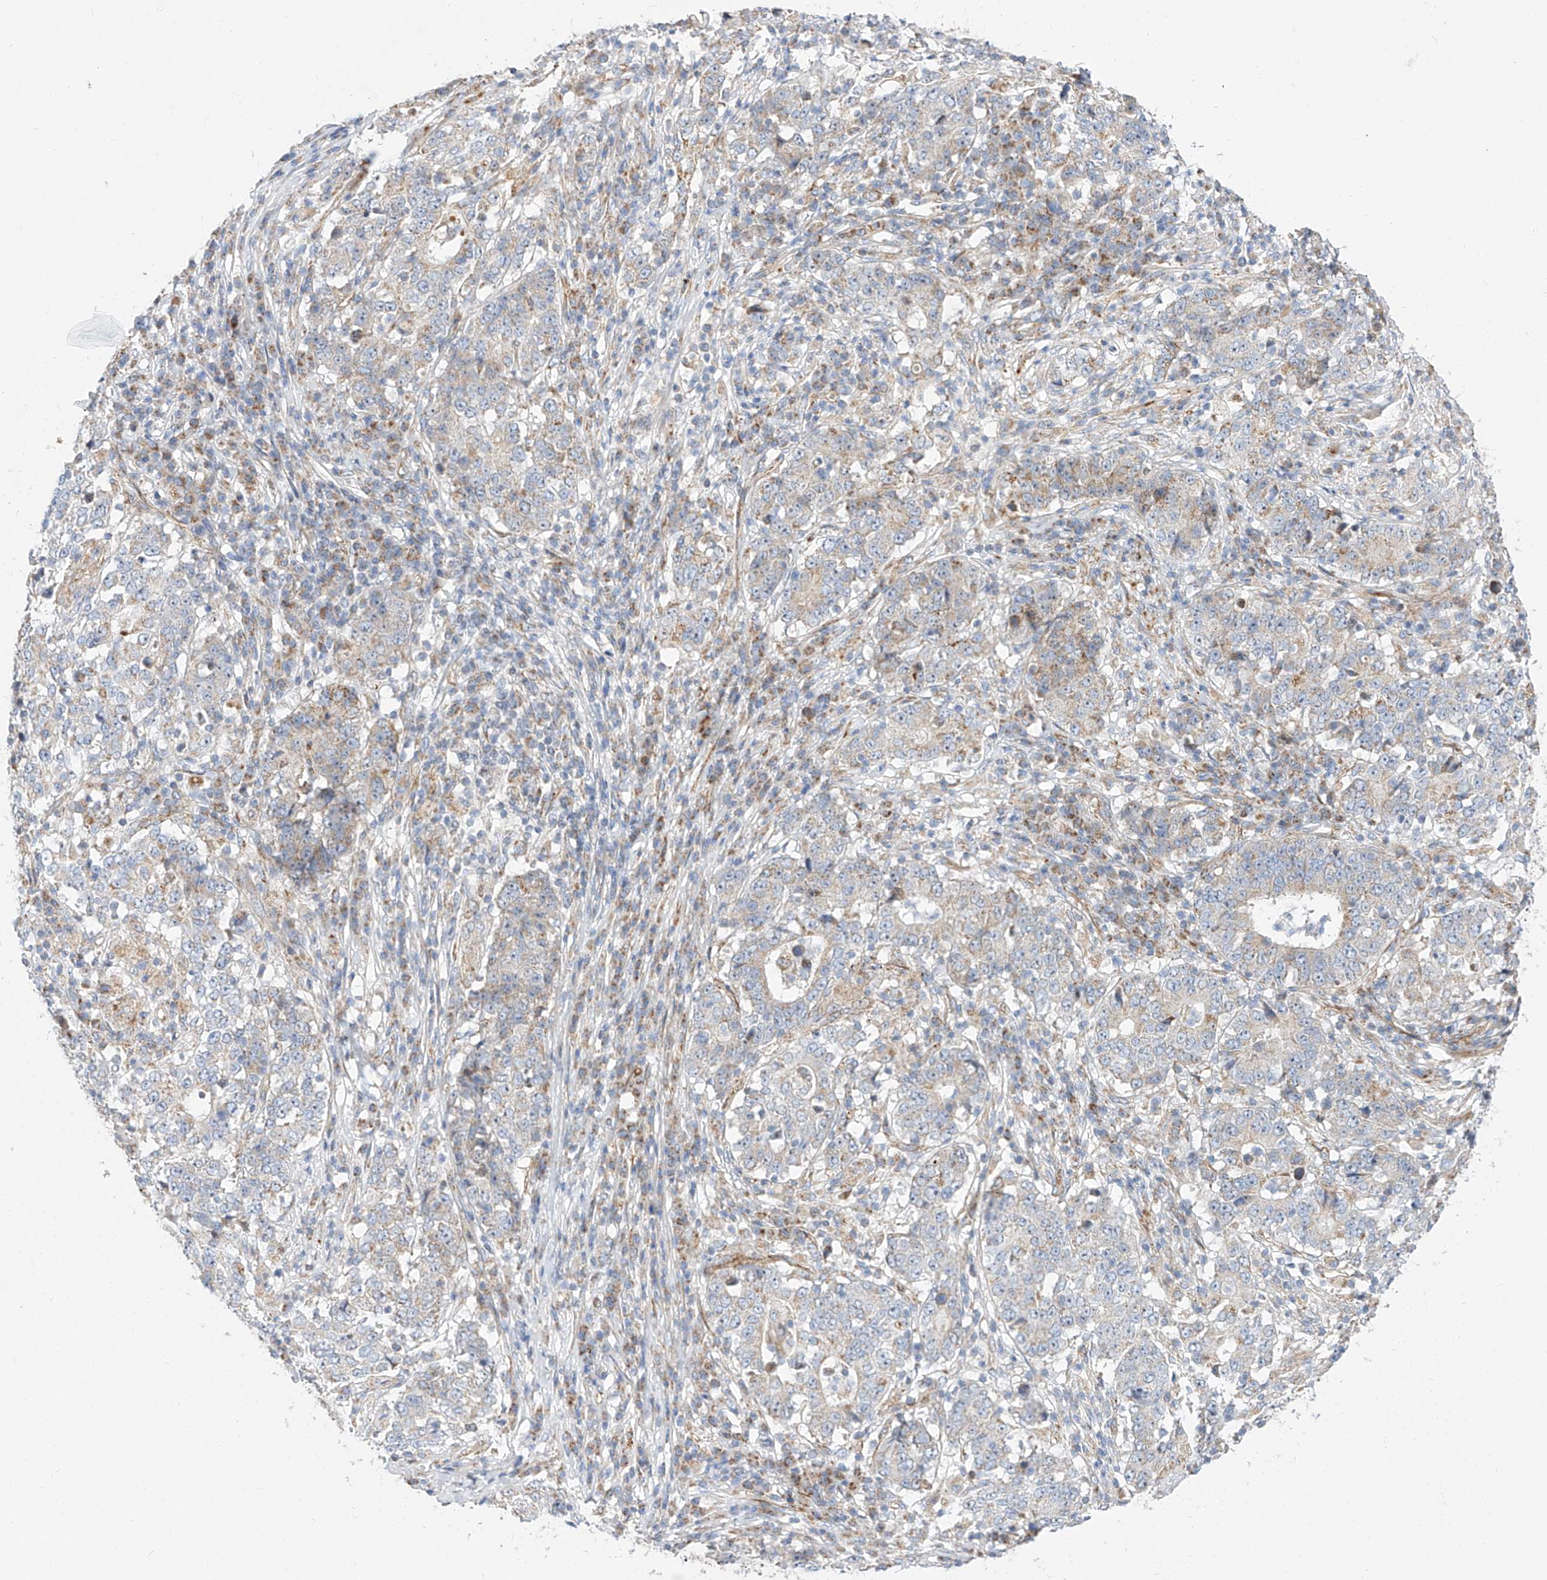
{"staining": {"intensity": "weak", "quantity": "<25%", "location": "cytoplasmic/membranous"}, "tissue": "stomach cancer", "cell_type": "Tumor cells", "image_type": "cancer", "snomed": [{"axis": "morphology", "description": "Adenocarcinoma, NOS"}, {"axis": "topography", "description": "Stomach"}], "caption": "Stomach cancer (adenocarcinoma) was stained to show a protein in brown. There is no significant staining in tumor cells.", "gene": "CST9", "patient": {"sex": "male", "age": 59}}